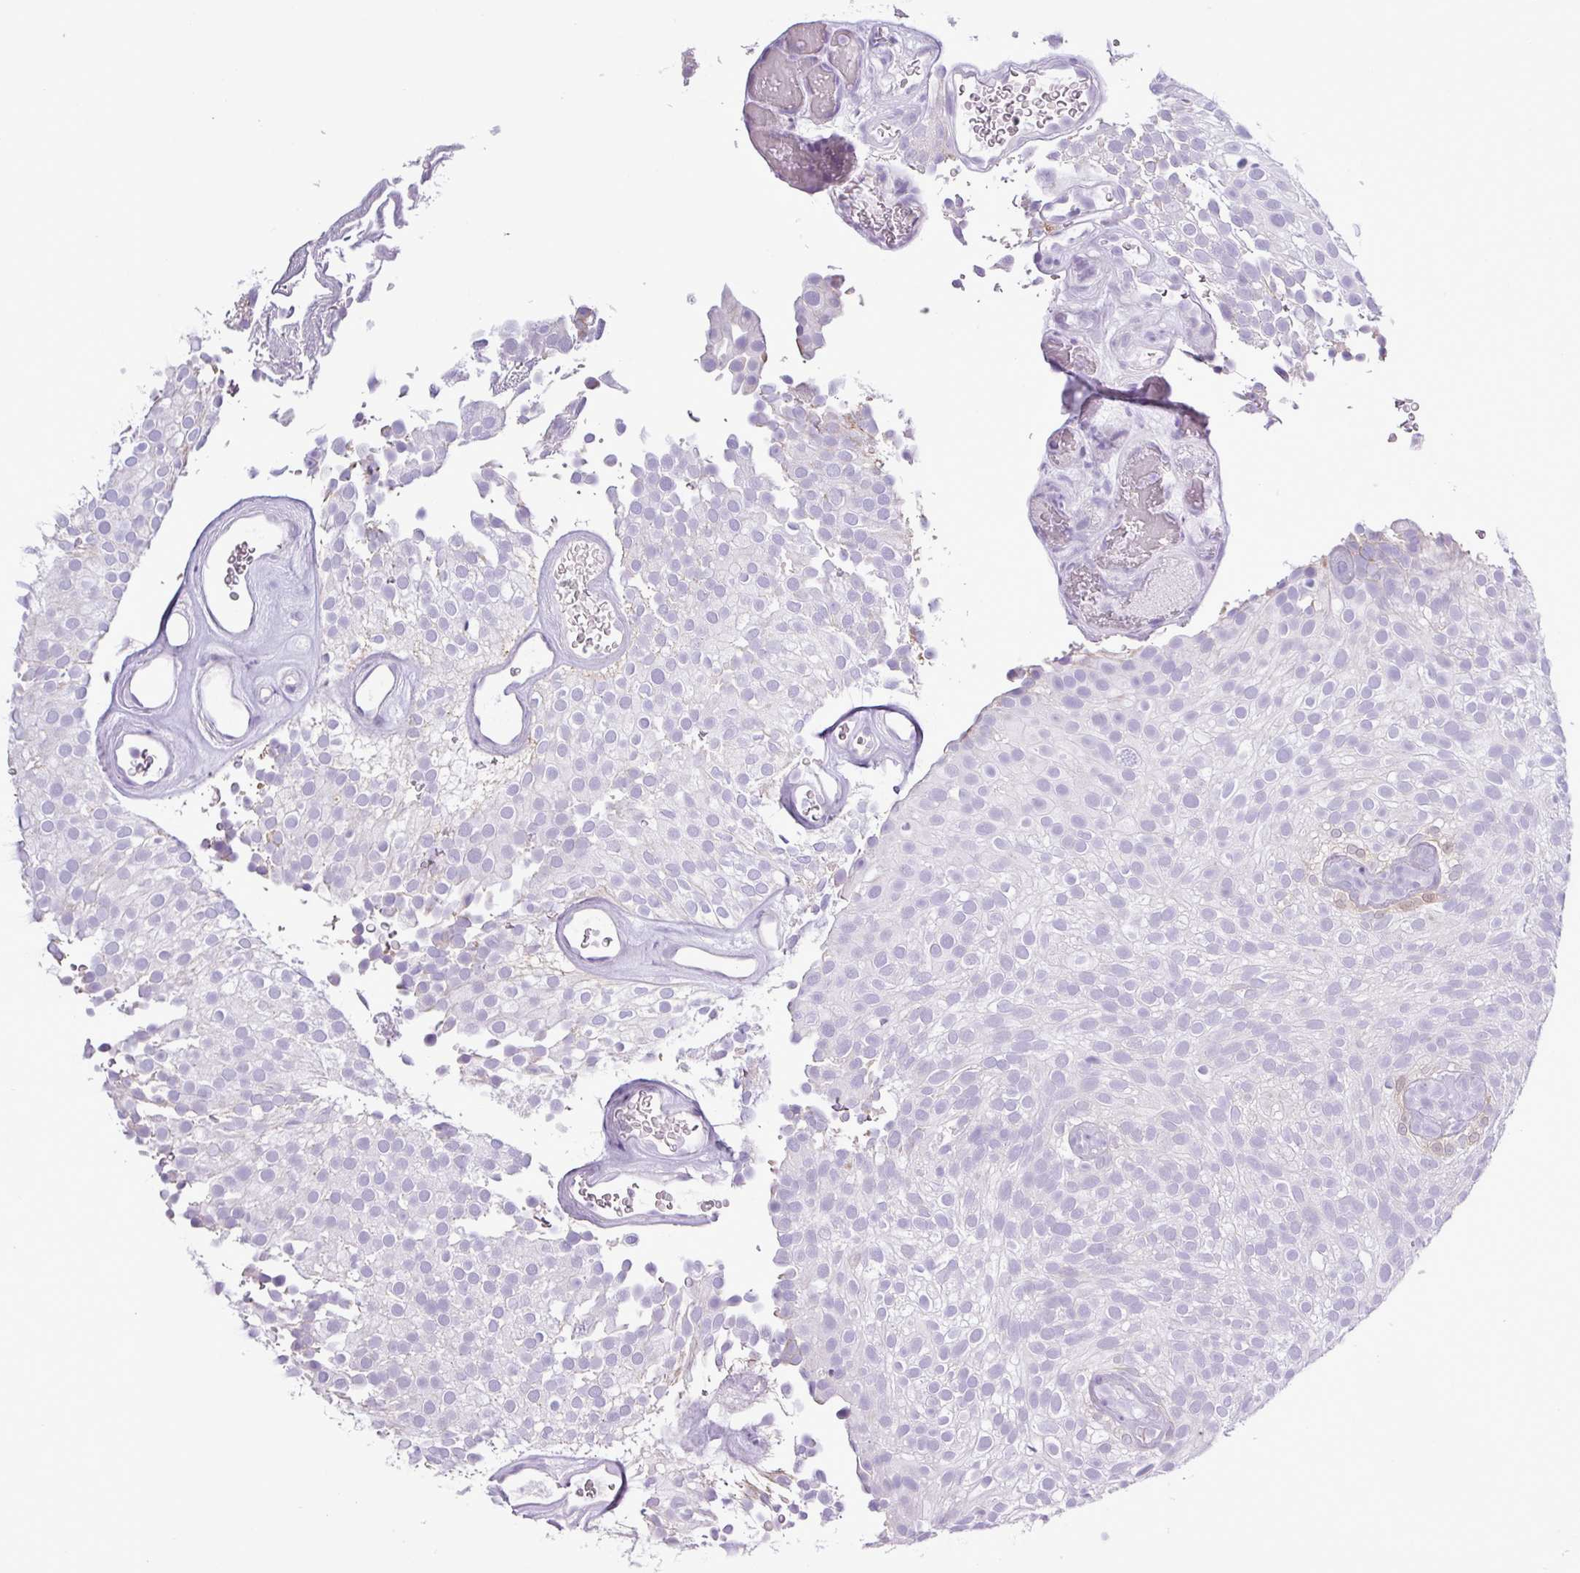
{"staining": {"intensity": "moderate", "quantity": "<25%", "location": "cytoplasmic/membranous,nuclear"}, "tissue": "urothelial cancer", "cell_type": "Tumor cells", "image_type": "cancer", "snomed": [{"axis": "morphology", "description": "Urothelial carcinoma, Low grade"}, {"axis": "topography", "description": "Urinary bladder"}], "caption": "Urothelial cancer stained for a protein (brown) displays moderate cytoplasmic/membranous and nuclear positive staining in approximately <25% of tumor cells.", "gene": "ALDH3A1", "patient": {"sex": "male", "age": 78}}